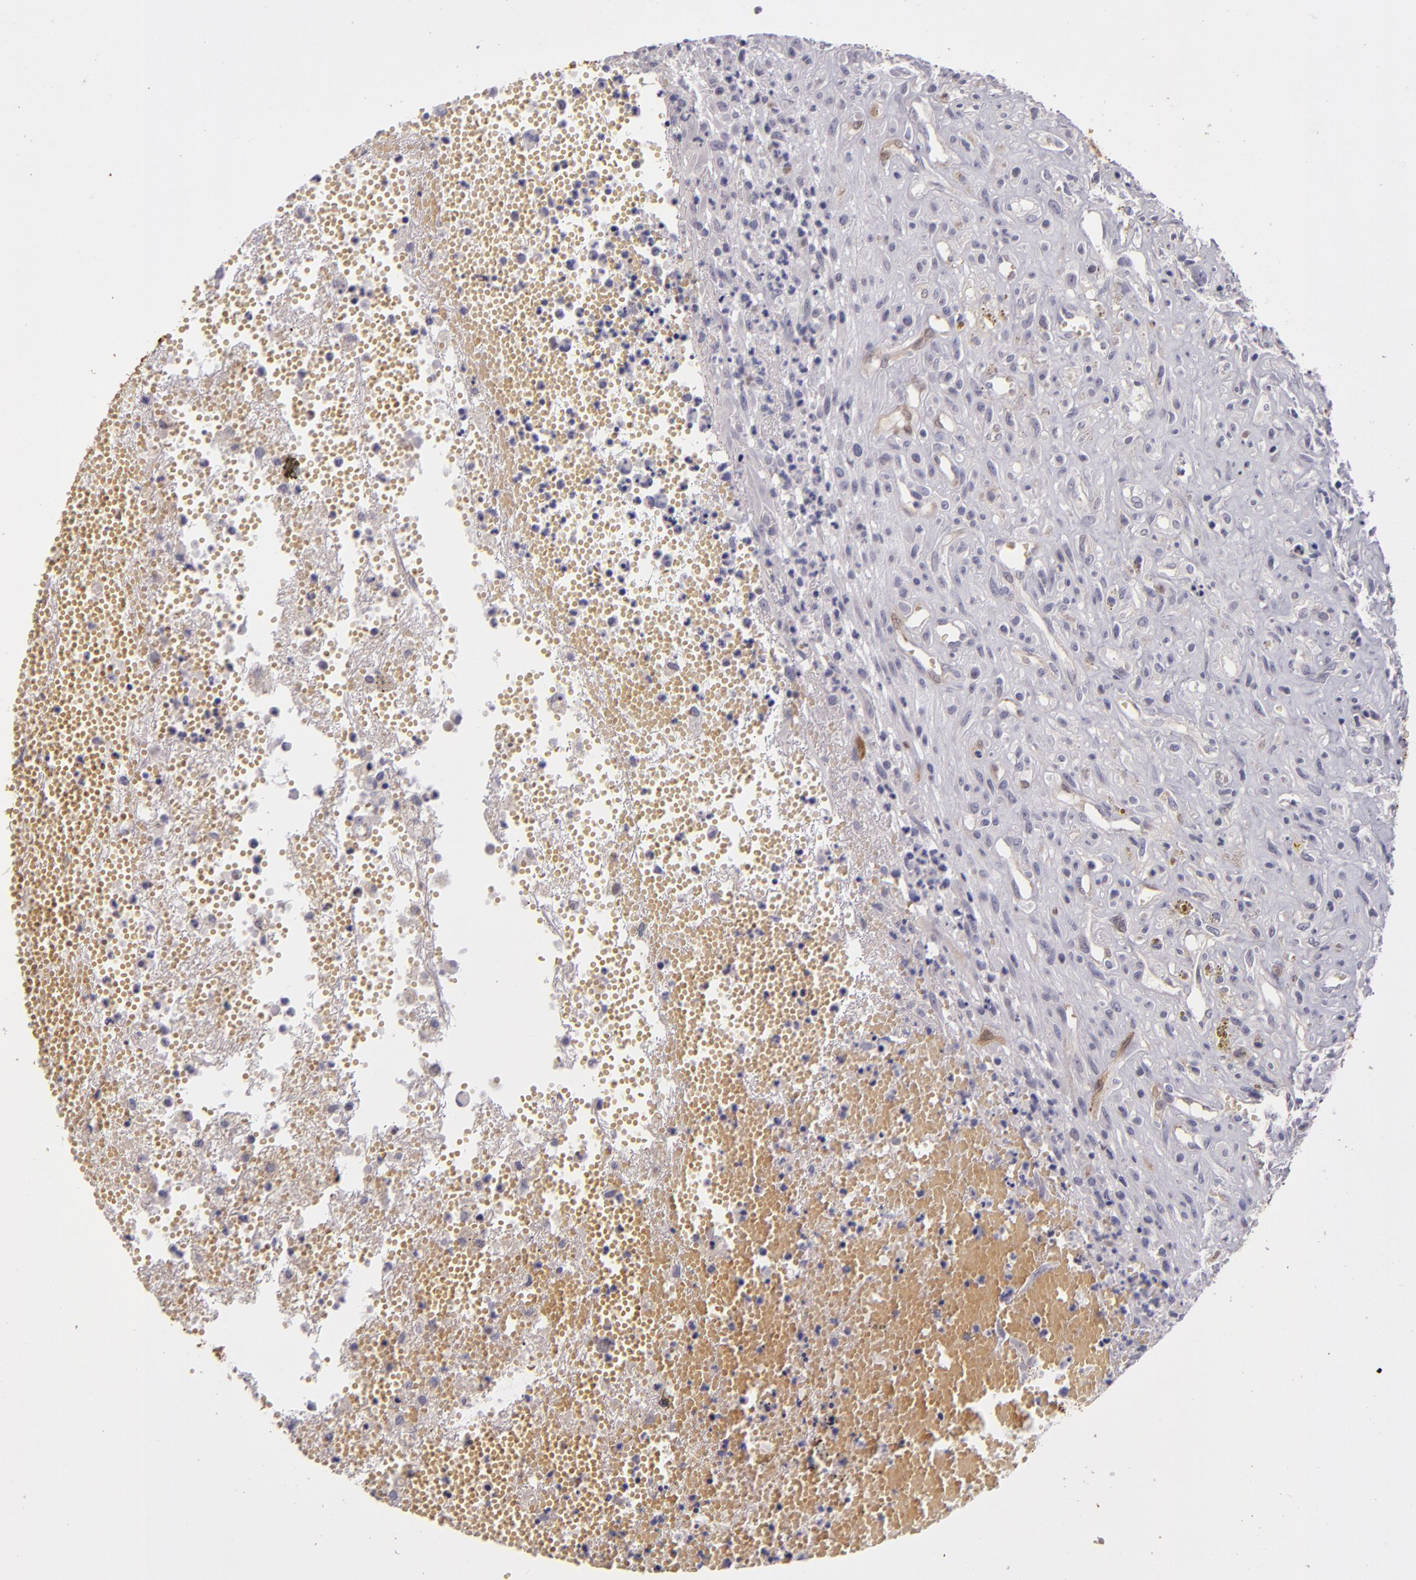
{"staining": {"intensity": "negative", "quantity": "none", "location": "none"}, "tissue": "glioma", "cell_type": "Tumor cells", "image_type": "cancer", "snomed": [{"axis": "morphology", "description": "Glioma, malignant, High grade"}, {"axis": "topography", "description": "Brain"}], "caption": "High magnification brightfield microscopy of glioma stained with DAB (3,3'-diaminobenzidine) (brown) and counterstained with hematoxylin (blue): tumor cells show no significant staining.", "gene": "SNCB", "patient": {"sex": "male", "age": 66}}